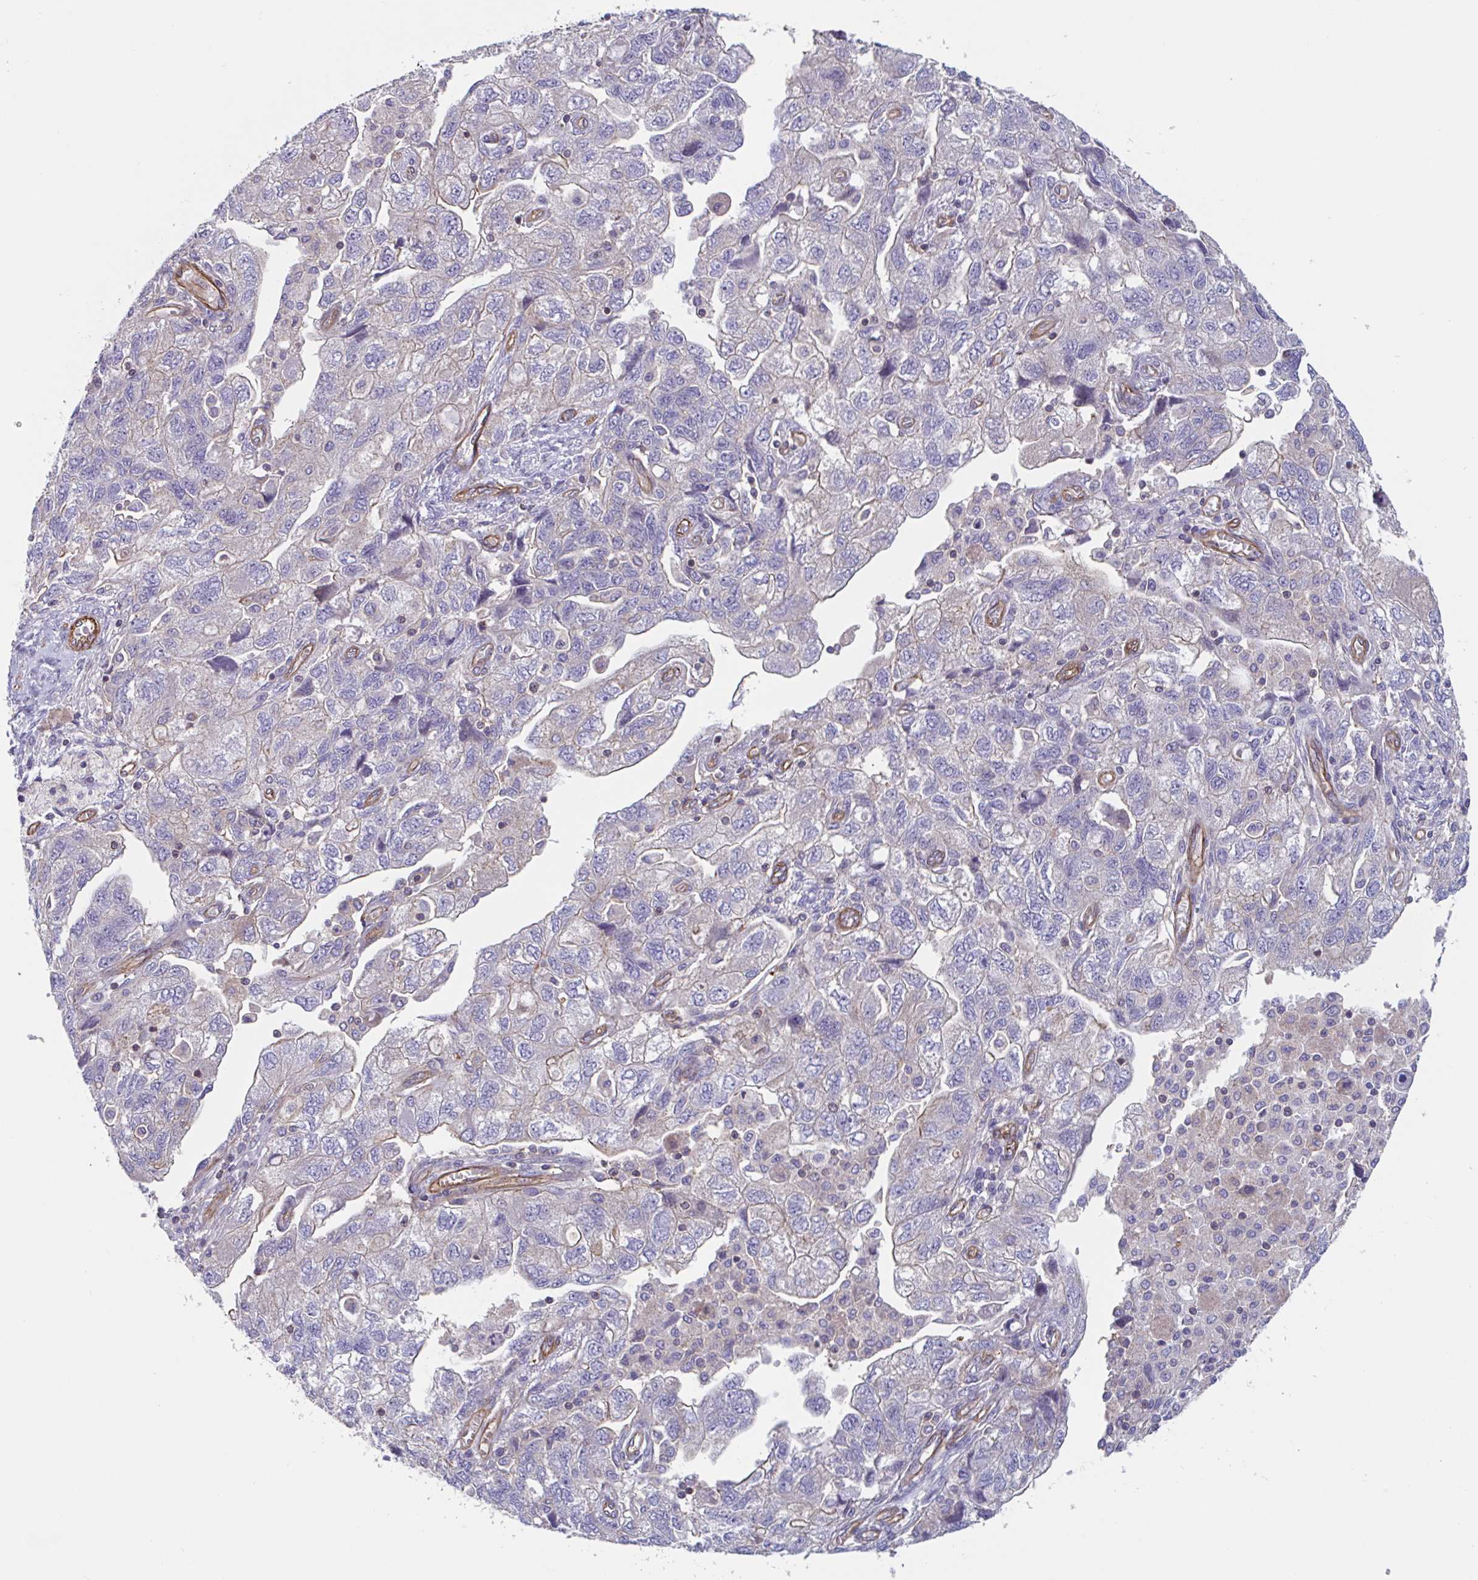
{"staining": {"intensity": "weak", "quantity": "<25%", "location": "cytoplasmic/membranous"}, "tissue": "ovarian cancer", "cell_type": "Tumor cells", "image_type": "cancer", "snomed": [{"axis": "morphology", "description": "Carcinoma, NOS"}, {"axis": "morphology", "description": "Cystadenocarcinoma, serous, NOS"}, {"axis": "topography", "description": "Ovary"}], "caption": "Ovarian cancer was stained to show a protein in brown. There is no significant staining in tumor cells.", "gene": "SHISA7", "patient": {"sex": "female", "age": 69}}